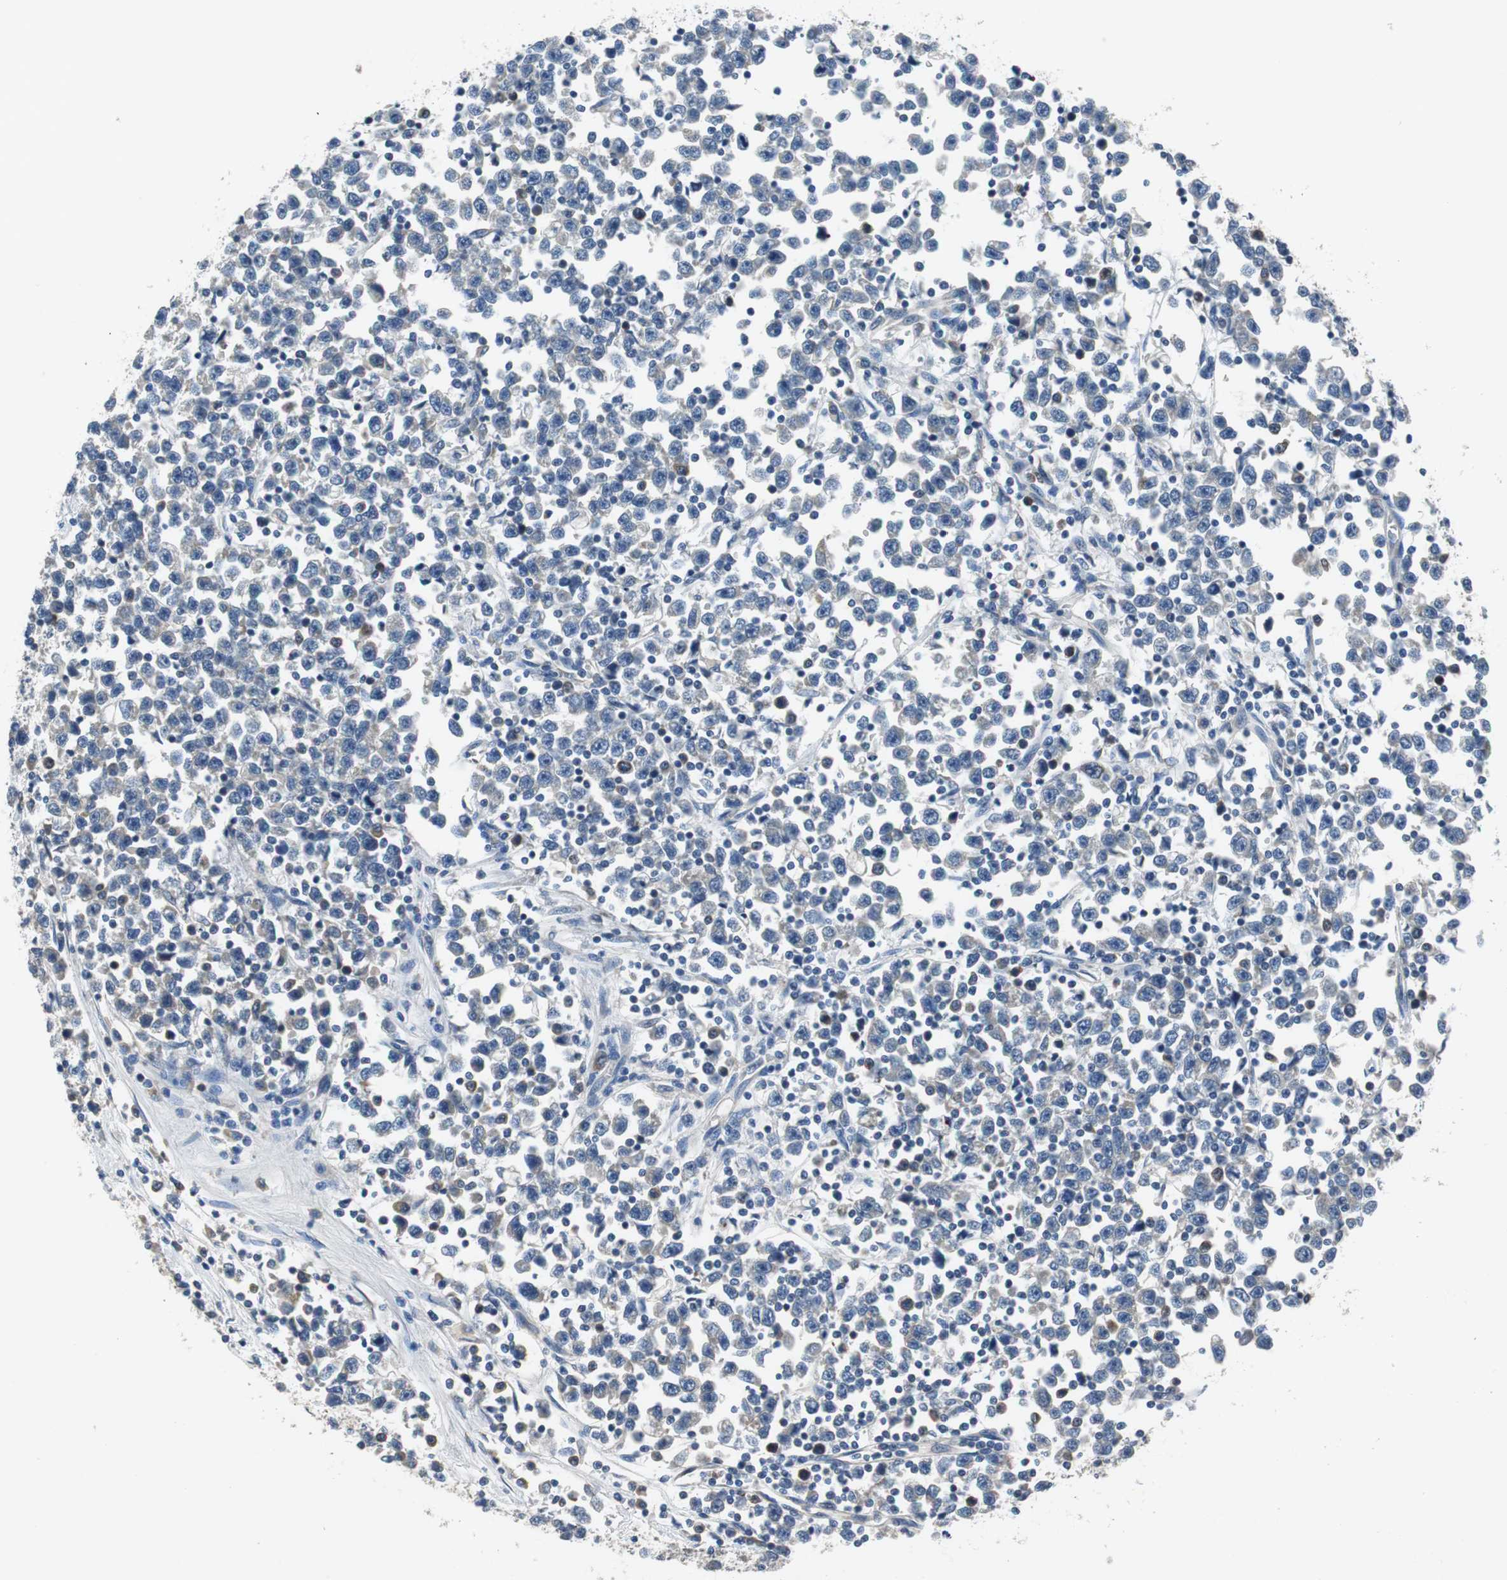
{"staining": {"intensity": "negative", "quantity": "none", "location": "none"}, "tissue": "testis cancer", "cell_type": "Tumor cells", "image_type": "cancer", "snomed": [{"axis": "morphology", "description": "Seminoma, NOS"}, {"axis": "topography", "description": "Testis"}], "caption": "Immunohistochemistry (IHC) micrograph of neoplastic tissue: human seminoma (testis) stained with DAB shows no significant protein expression in tumor cells. (DAB IHC visualized using brightfield microscopy, high magnification).", "gene": "FADS2", "patient": {"sex": "male", "age": 43}}